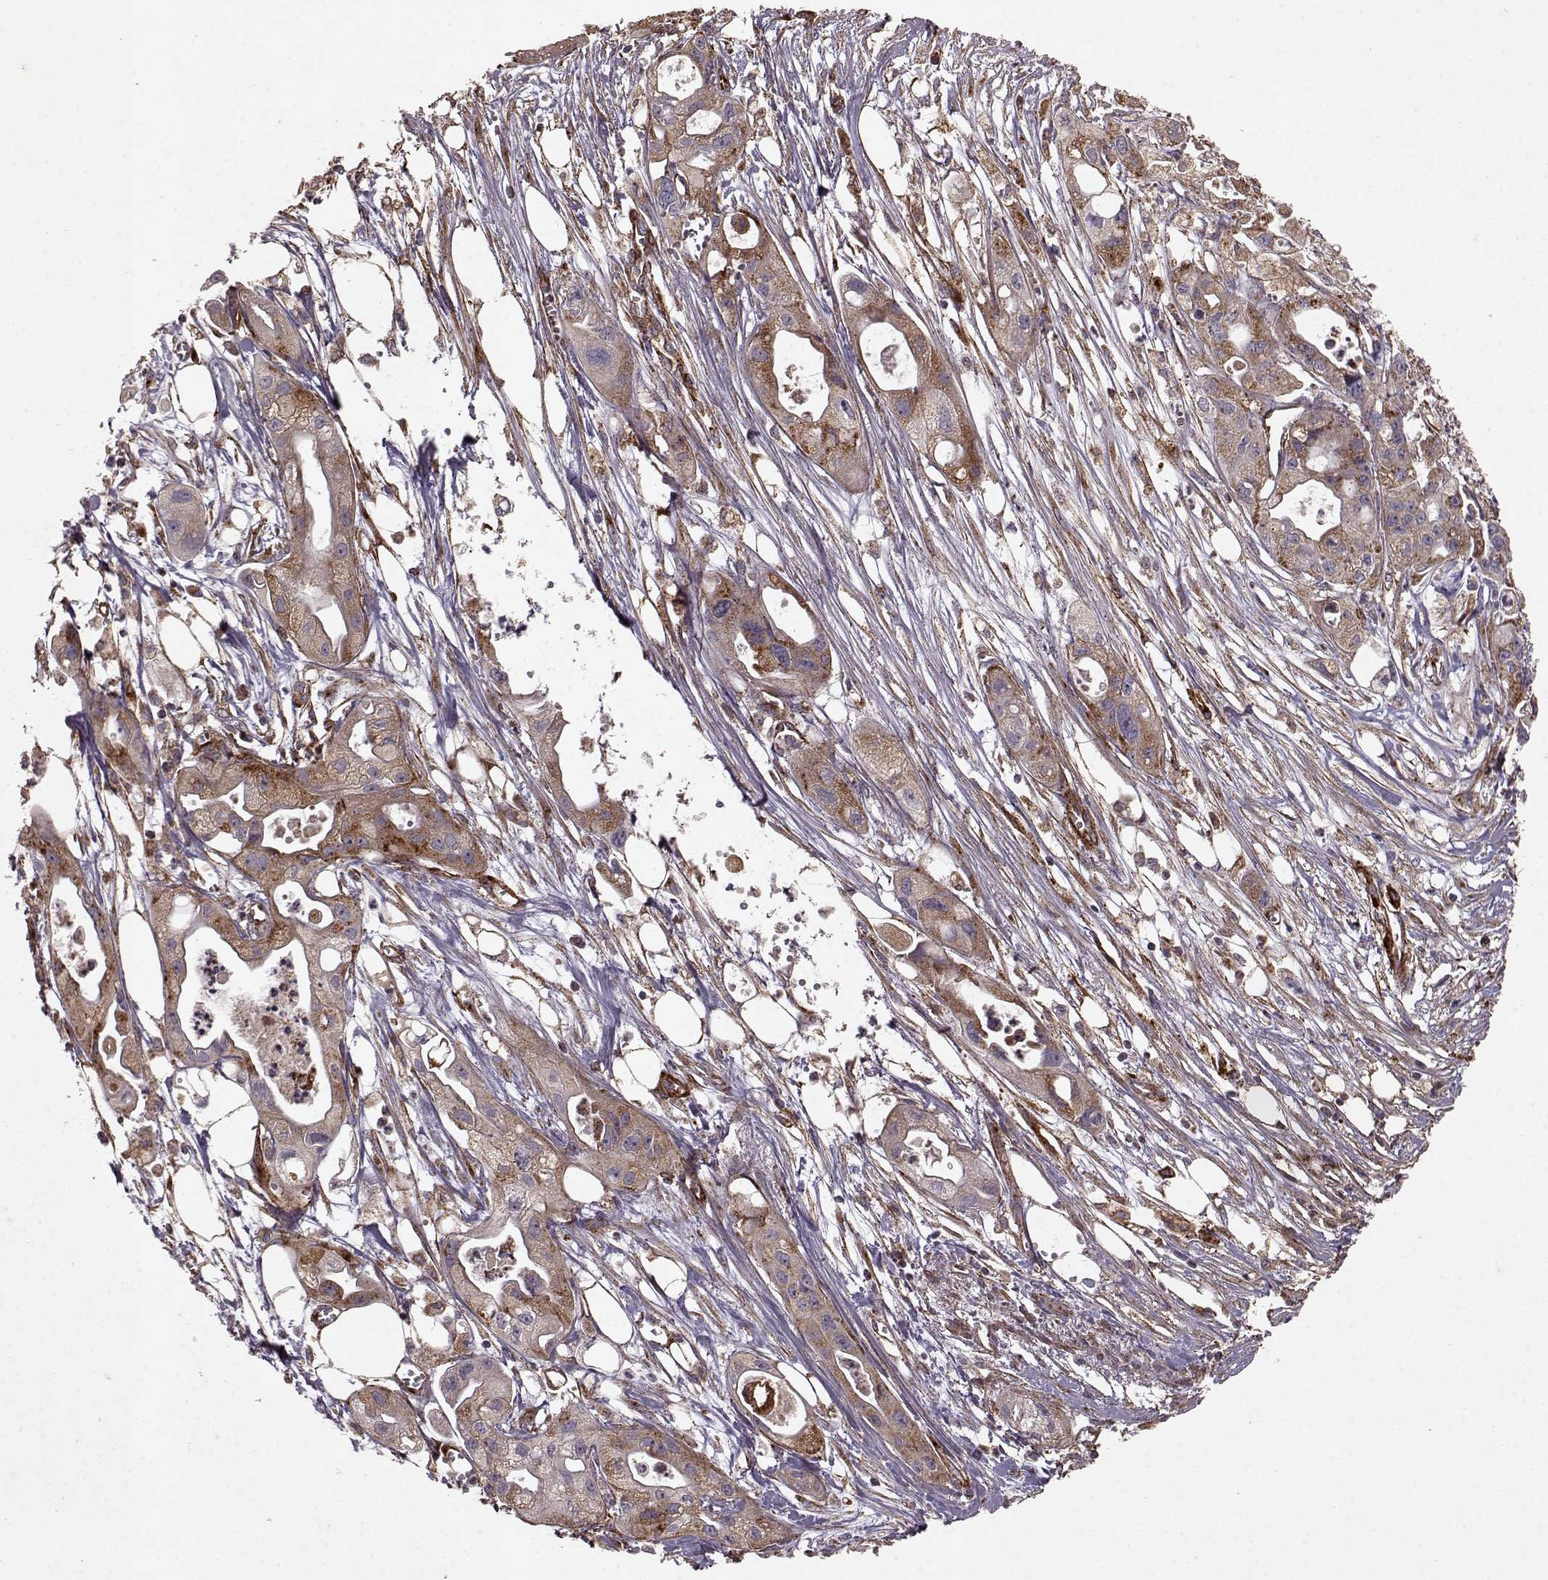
{"staining": {"intensity": "moderate", "quantity": "25%-75%", "location": "cytoplasmic/membranous"}, "tissue": "pancreatic cancer", "cell_type": "Tumor cells", "image_type": "cancer", "snomed": [{"axis": "morphology", "description": "Adenocarcinoma, NOS"}, {"axis": "topography", "description": "Pancreas"}], "caption": "Immunohistochemistry (IHC) (DAB) staining of pancreatic cancer displays moderate cytoplasmic/membranous protein expression in about 25%-75% of tumor cells.", "gene": "FXN", "patient": {"sex": "male", "age": 70}}